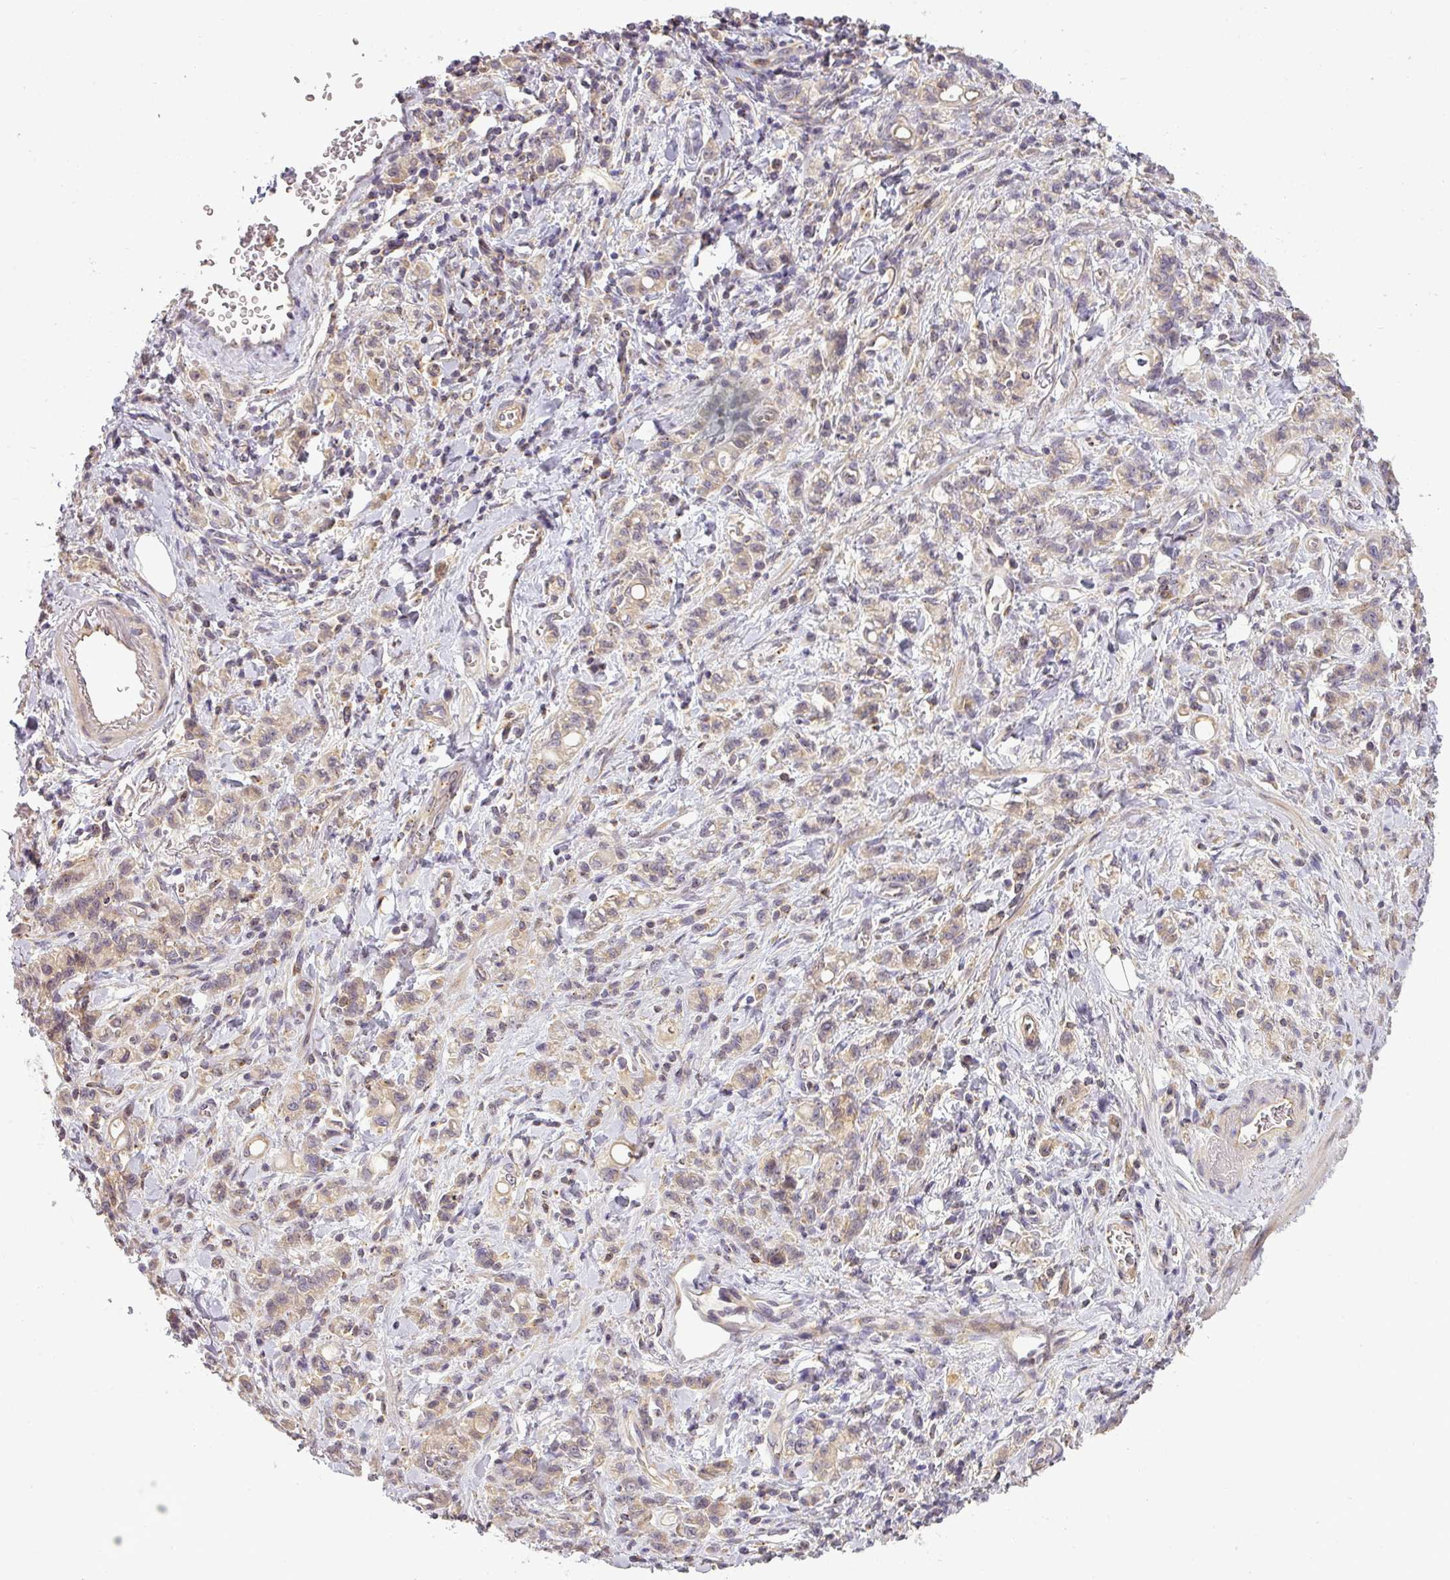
{"staining": {"intensity": "weak", "quantity": "<25%", "location": "cytoplasmic/membranous"}, "tissue": "stomach cancer", "cell_type": "Tumor cells", "image_type": "cancer", "snomed": [{"axis": "morphology", "description": "Adenocarcinoma, NOS"}, {"axis": "topography", "description": "Stomach"}], "caption": "DAB (3,3'-diaminobenzidine) immunohistochemical staining of human stomach adenocarcinoma exhibits no significant expression in tumor cells.", "gene": "NIN", "patient": {"sex": "male", "age": 77}}